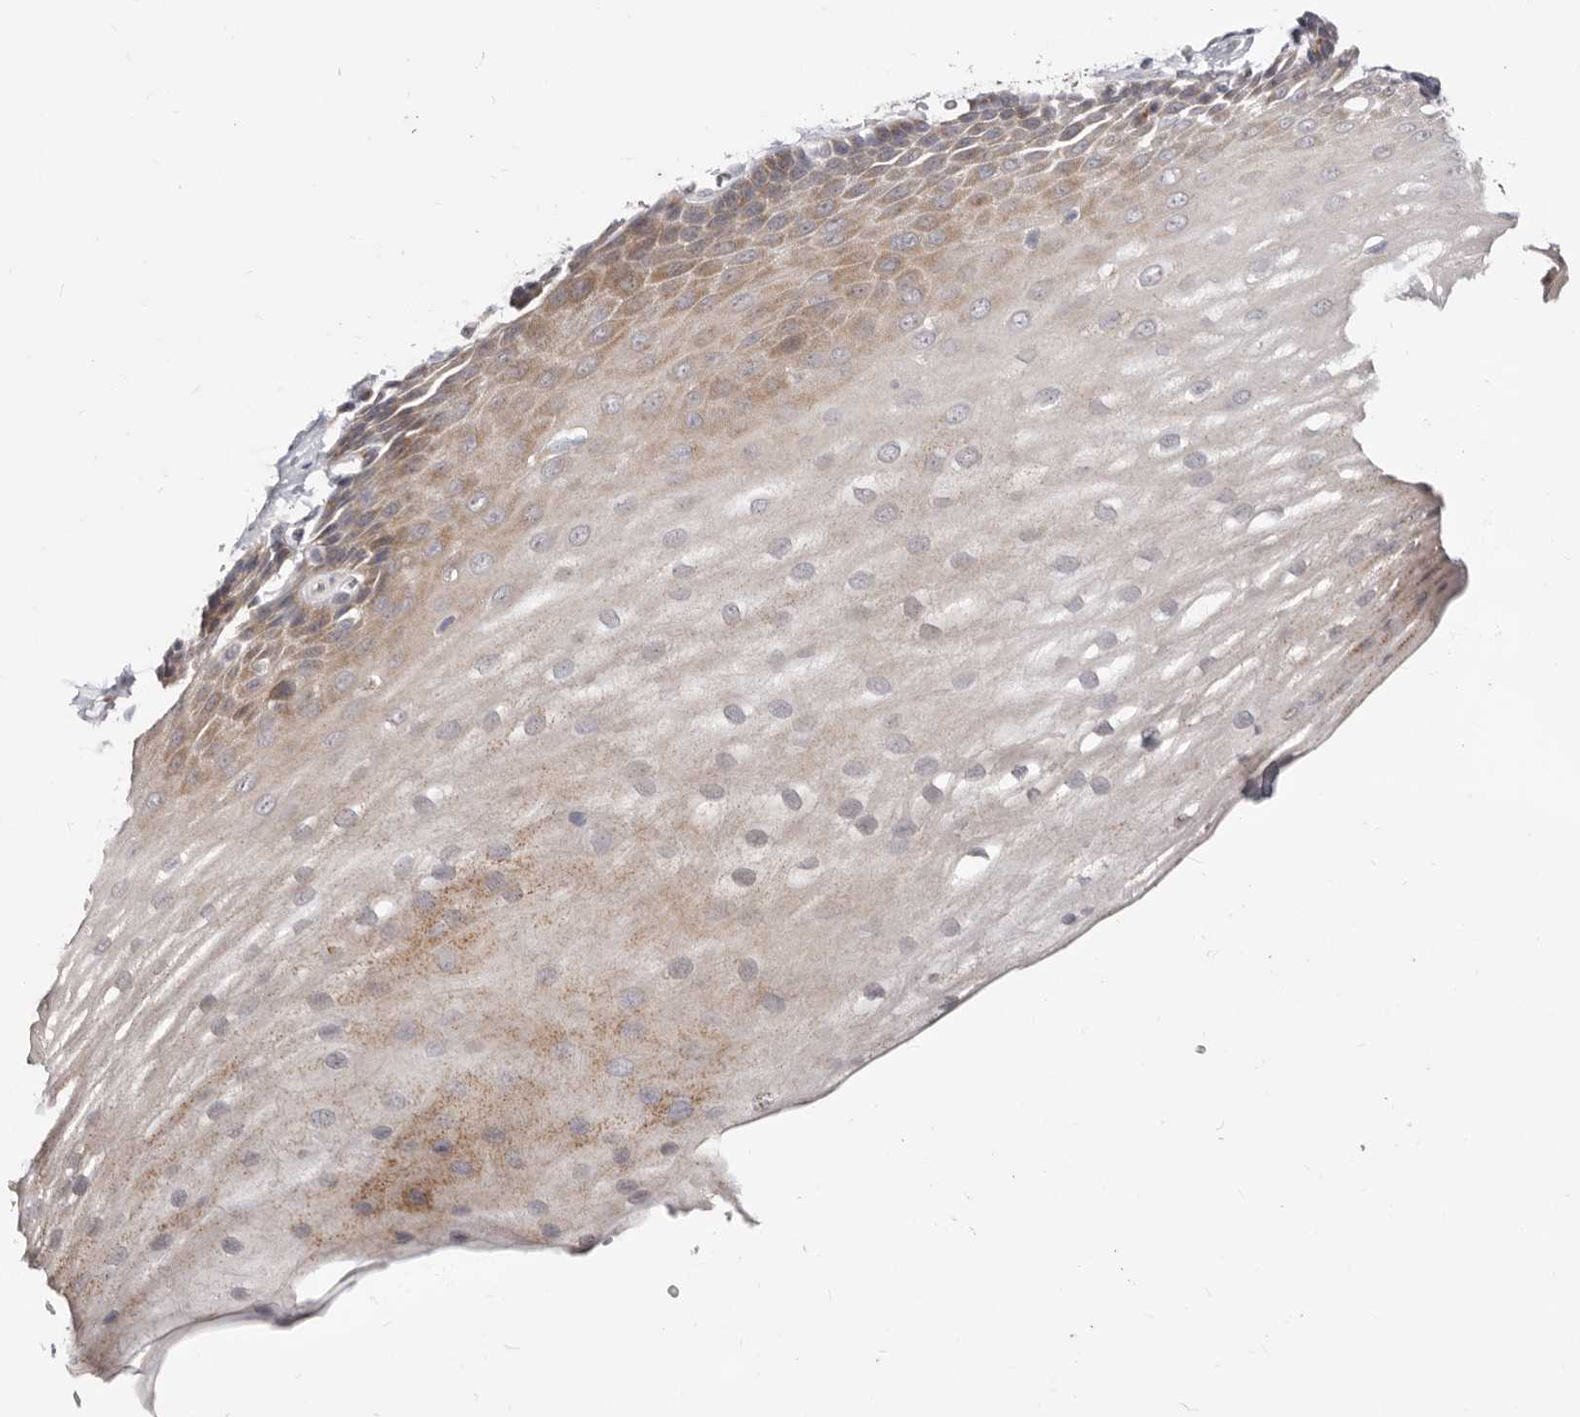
{"staining": {"intensity": "moderate", "quantity": "25%-75%", "location": "cytoplasmic/membranous"}, "tissue": "esophagus", "cell_type": "Squamous epithelial cells", "image_type": "normal", "snomed": [{"axis": "morphology", "description": "Normal tissue, NOS"}, {"axis": "topography", "description": "Esophagus"}], "caption": "Protein analysis of unremarkable esophagus demonstrates moderate cytoplasmic/membranous staining in about 25%-75% of squamous epithelial cells. Nuclei are stained in blue.", "gene": "KLHL4", "patient": {"sex": "male", "age": 62}}